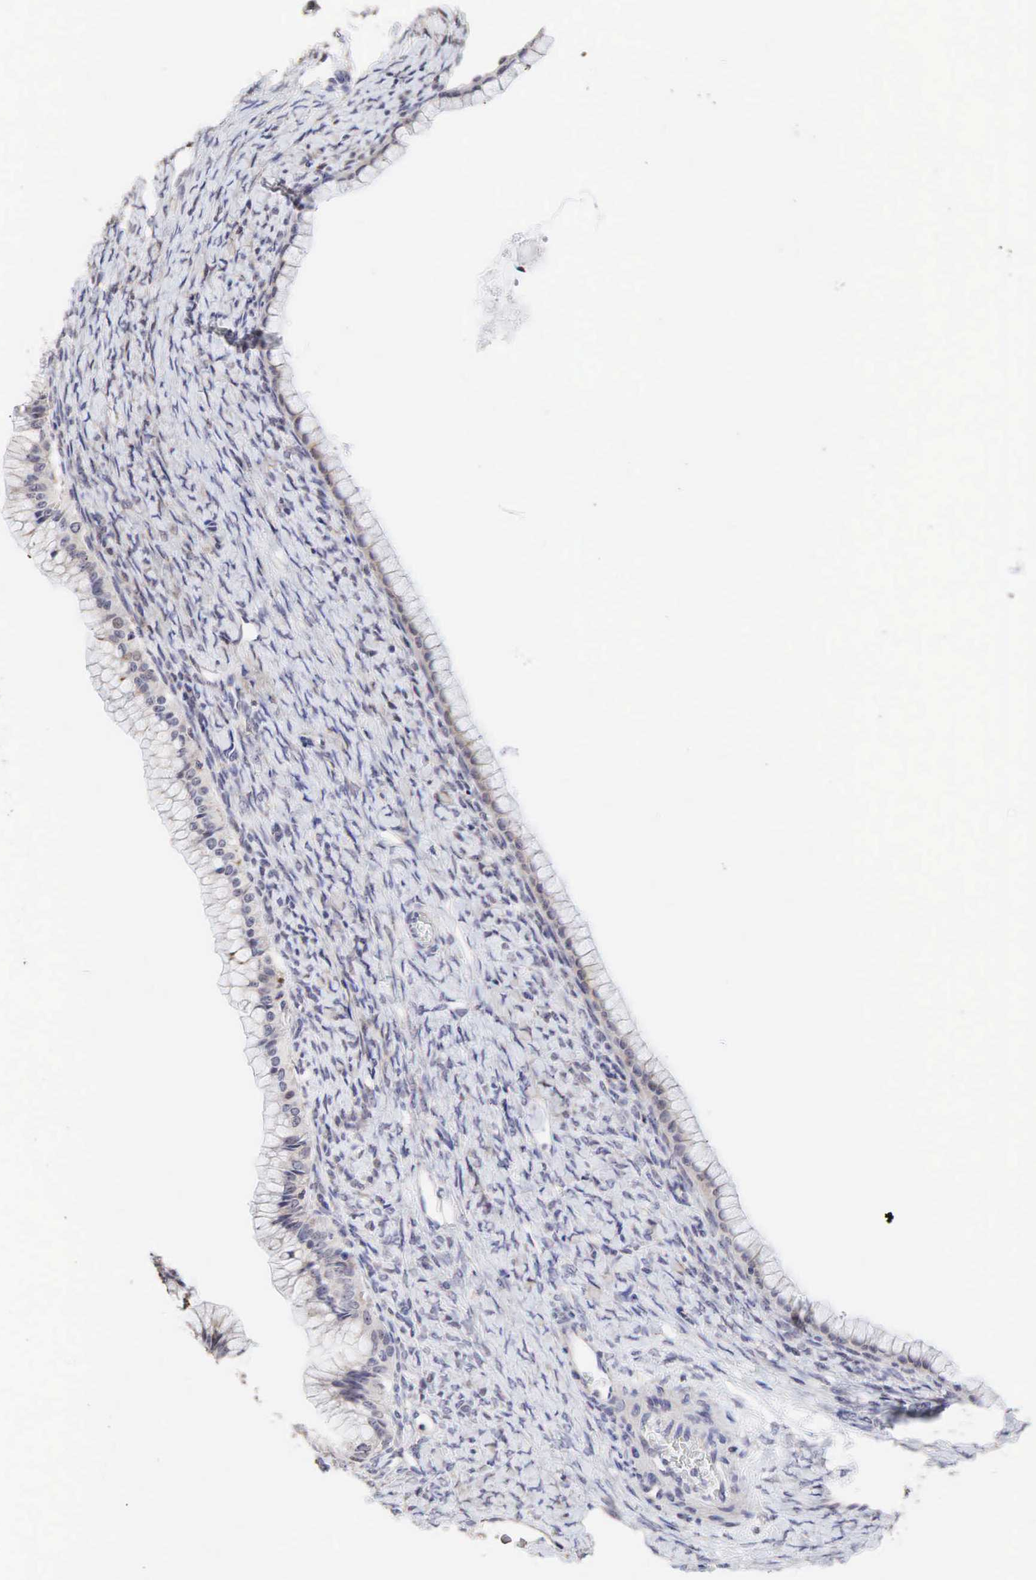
{"staining": {"intensity": "moderate", "quantity": "<25%", "location": "cytoplasmic/membranous,nuclear"}, "tissue": "ovarian cancer", "cell_type": "Tumor cells", "image_type": "cancer", "snomed": [{"axis": "morphology", "description": "Cystadenocarcinoma, mucinous, NOS"}, {"axis": "topography", "description": "Ovary"}], "caption": "DAB immunohistochemical staining of mucinous cystadenocarcinoma (ovarian) demonstrates moderate cytoplasmic/membranous and nuclear protein staining in about <25% of tumor cells.", "gene": "DKC1", "patient": {"sex": "female", "age": 25}}